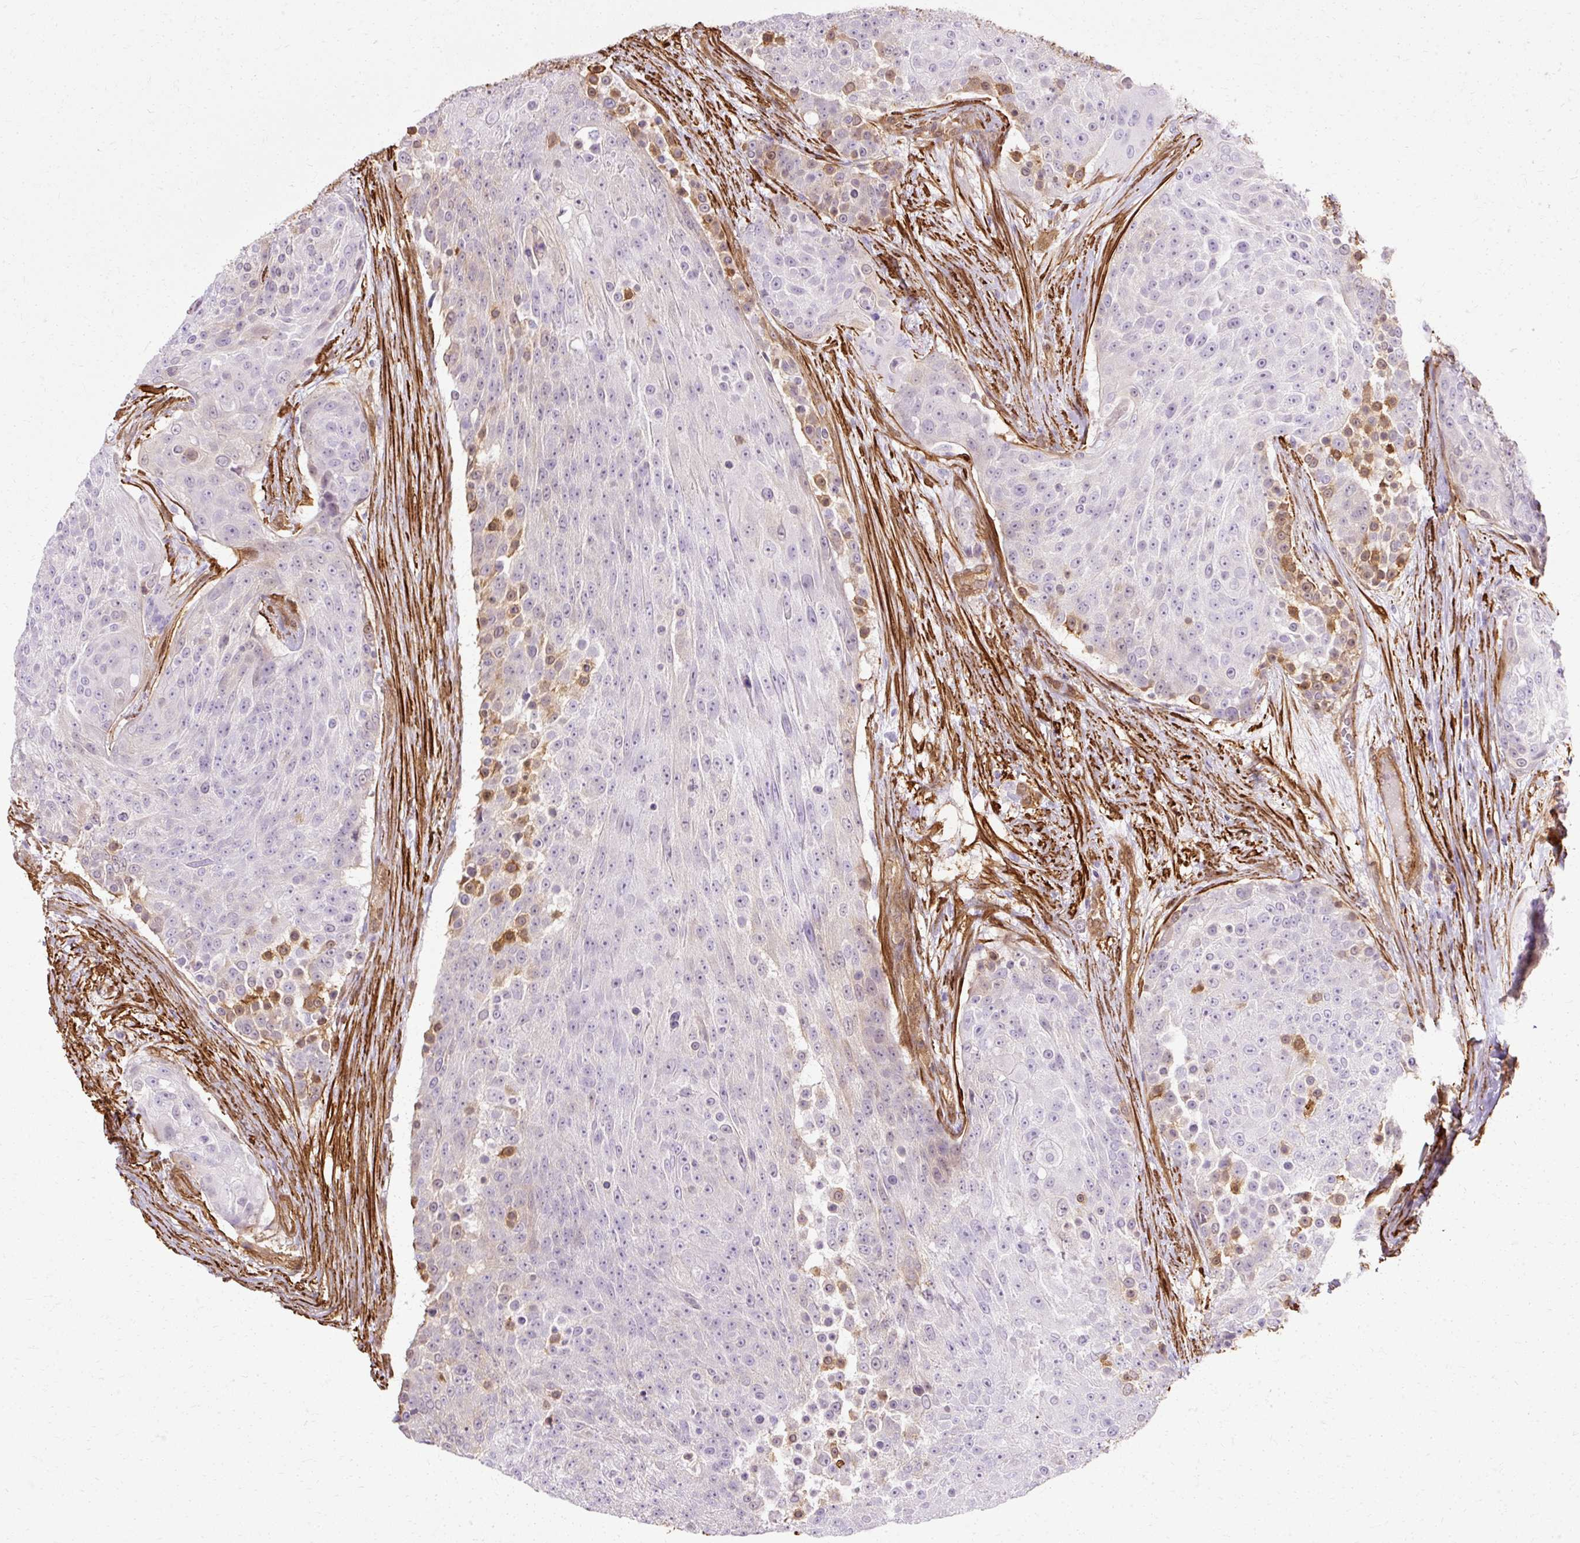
{"staining": {"intensity": "moderate", "quantity": "<25%", "location": "cytoplasmic/membranous"}, "tissue": "urothelial cancer", "cell_type": "Tumor cells", "image_type": "cancer", "snomed": [{"axis": "morphology", "description": "Urothelial carcinoma, High grade"}, {"axis": "topography", "description": "Urinary bladder"}], "caption": "Protein expression analysis of urothelial cancer shows moderate cytoplasmic/membranous positivity in approximately <25% of tumor cells.", "gene": "CNN3", "patient": {"sex": "female", "age": 63}}